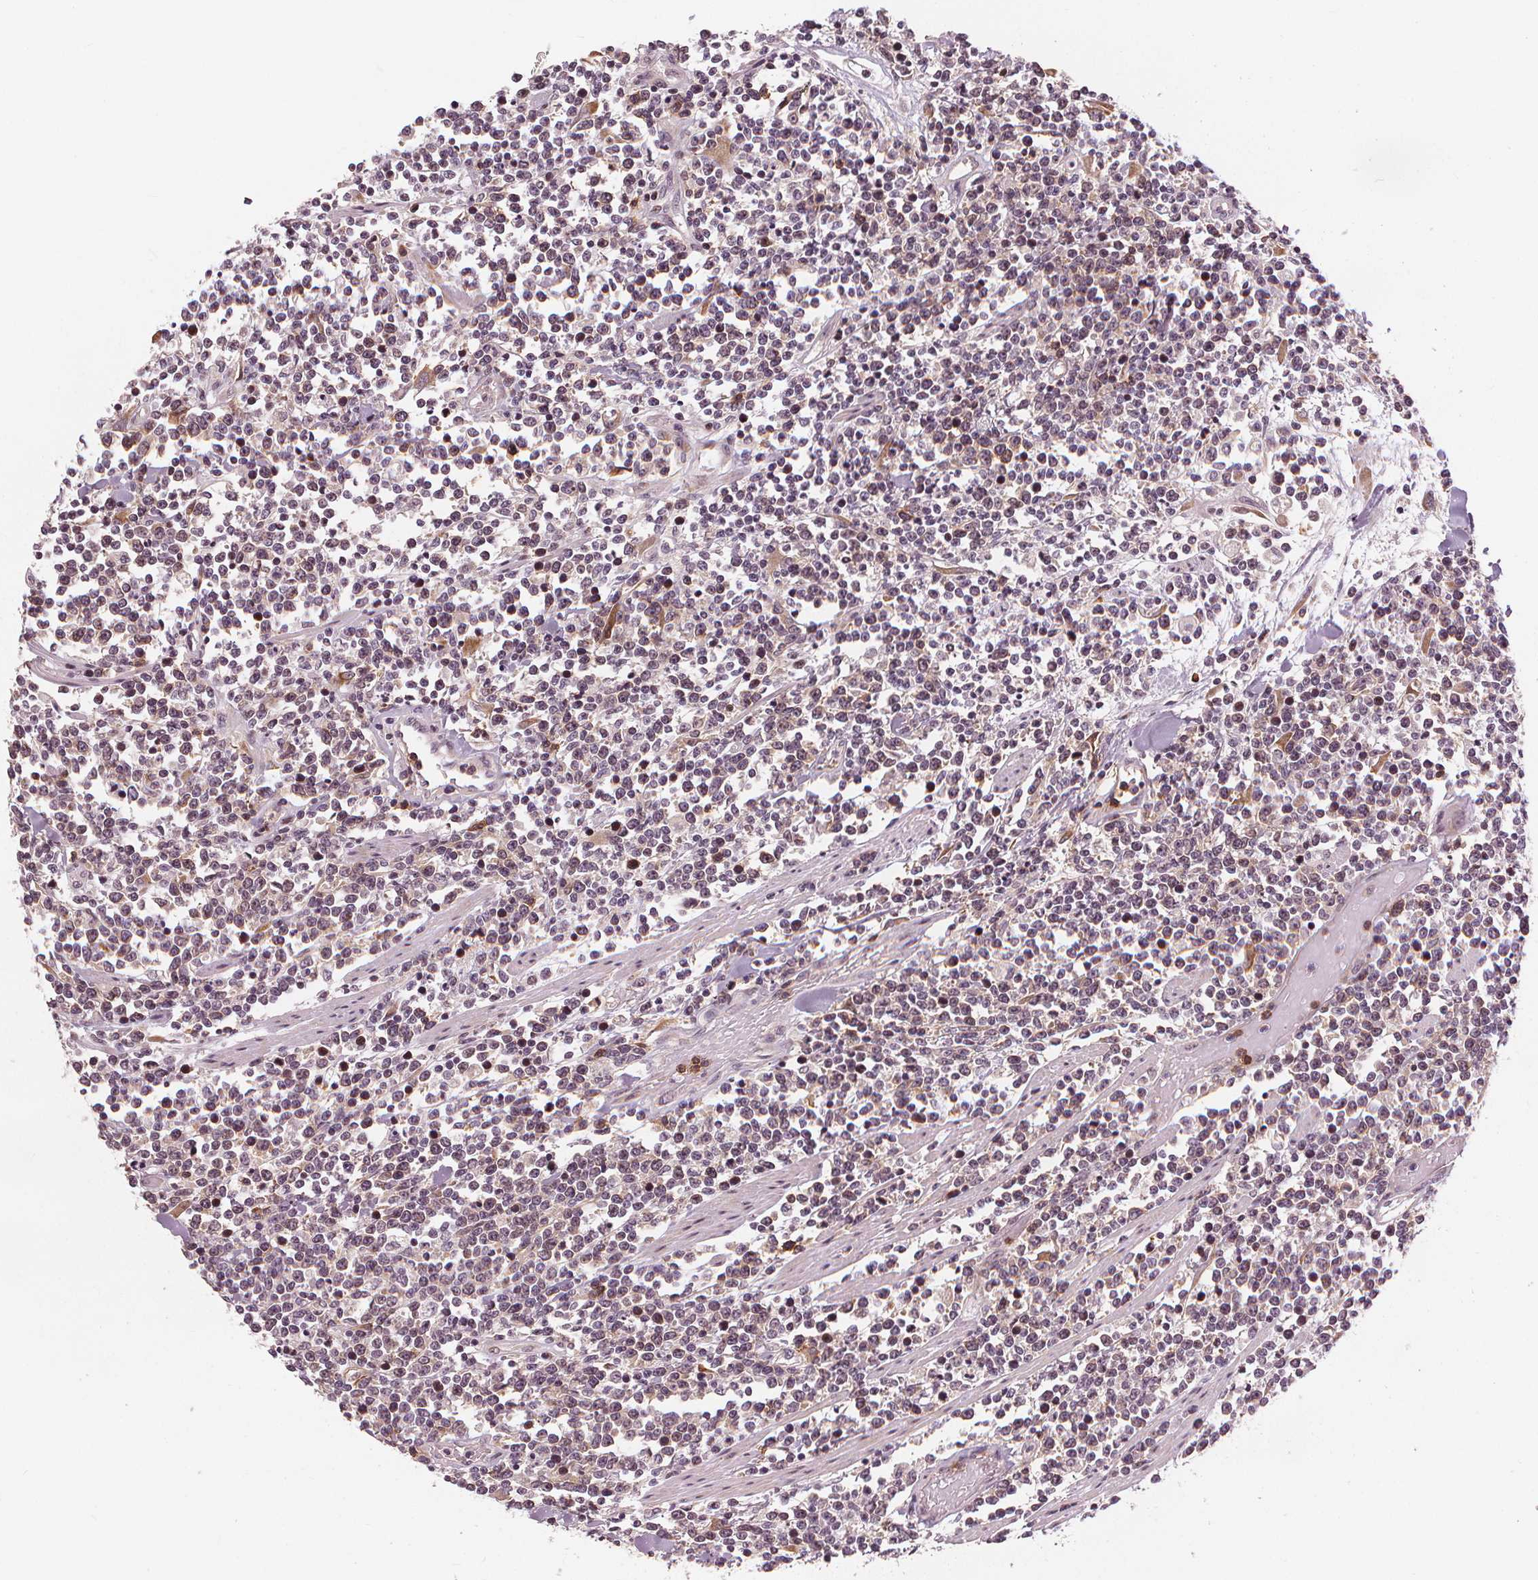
{"staining": {"intensity": "negative", "quantity": "none", "location": "none"}, "tissue": "lymphoma", "cell_type": "Tumor cells", "image_type": "cancer", "snomed": [{"axis": "morphology", "description": "Malignant lymphoma, non-Hodgkin's type, High grade"}, {"axis": "topography", "description": "Colon"}], "caption": "Immunohistochemistry (IHC) of human lymphoma shows no expression in tumor cells.", "gene": "SLC34A1", "patient": {"sex": "male", "age": 82}}